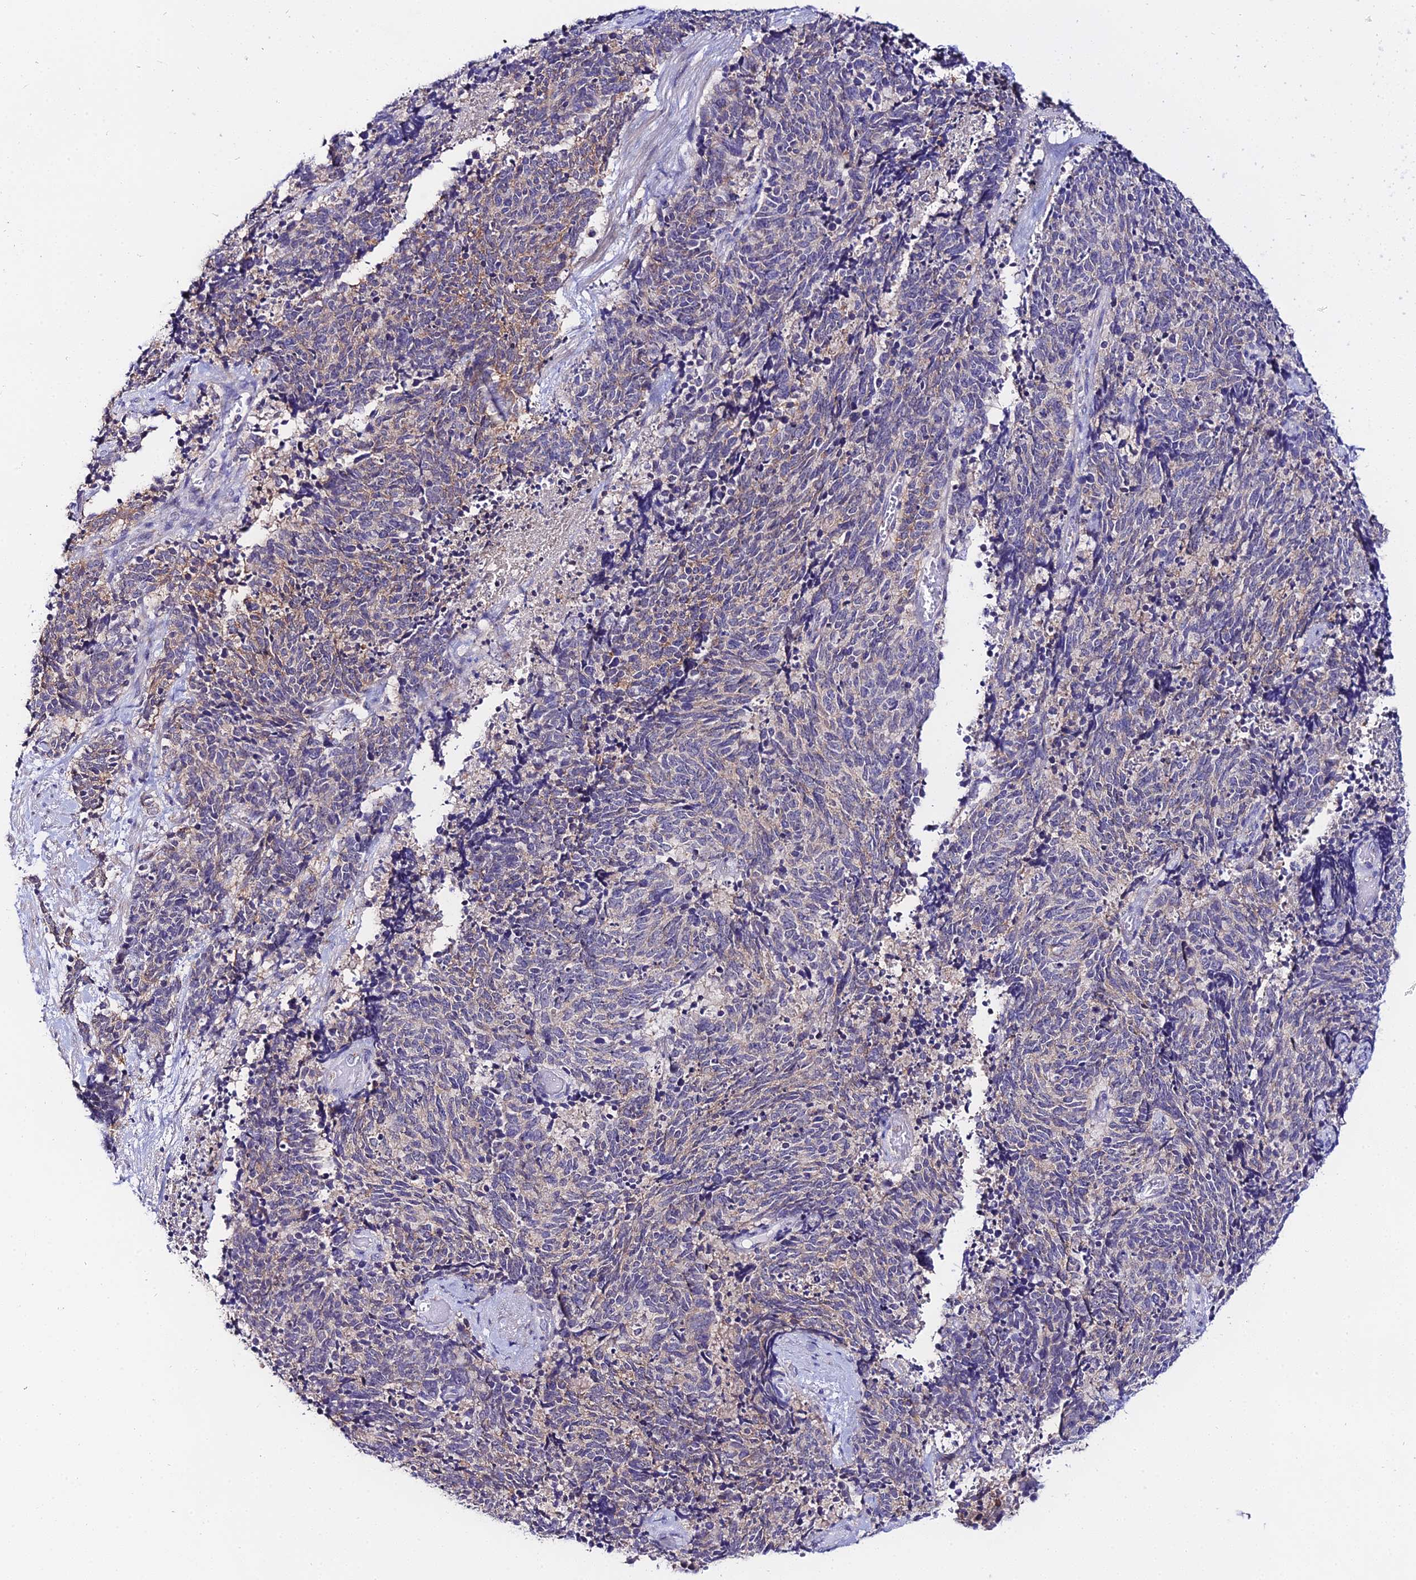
{"staining": {"intensity": "weak", "quantity": "<25%", "location": "cytoplasmic/membranous"}, "tissue": "cervical cancer", "cell_type": "Tumor cells", "image_type": "cancer", "snomed": [{"axis": "morphology", "description": "Squamous cell carcinoma, NOS"}, {"axis": "topography", "description": "Cervix"}], "caption": "Tumor cells show no significant staining in squamous cell carcinoma (cervical). (DAB (3,3'-diaminobenzidine) immunohistochemistry (IHC) visualized using brightfield microscopy, high magnification).", "gene": "ATG16L2", "patient": {"sex": "female", "age": 29}}